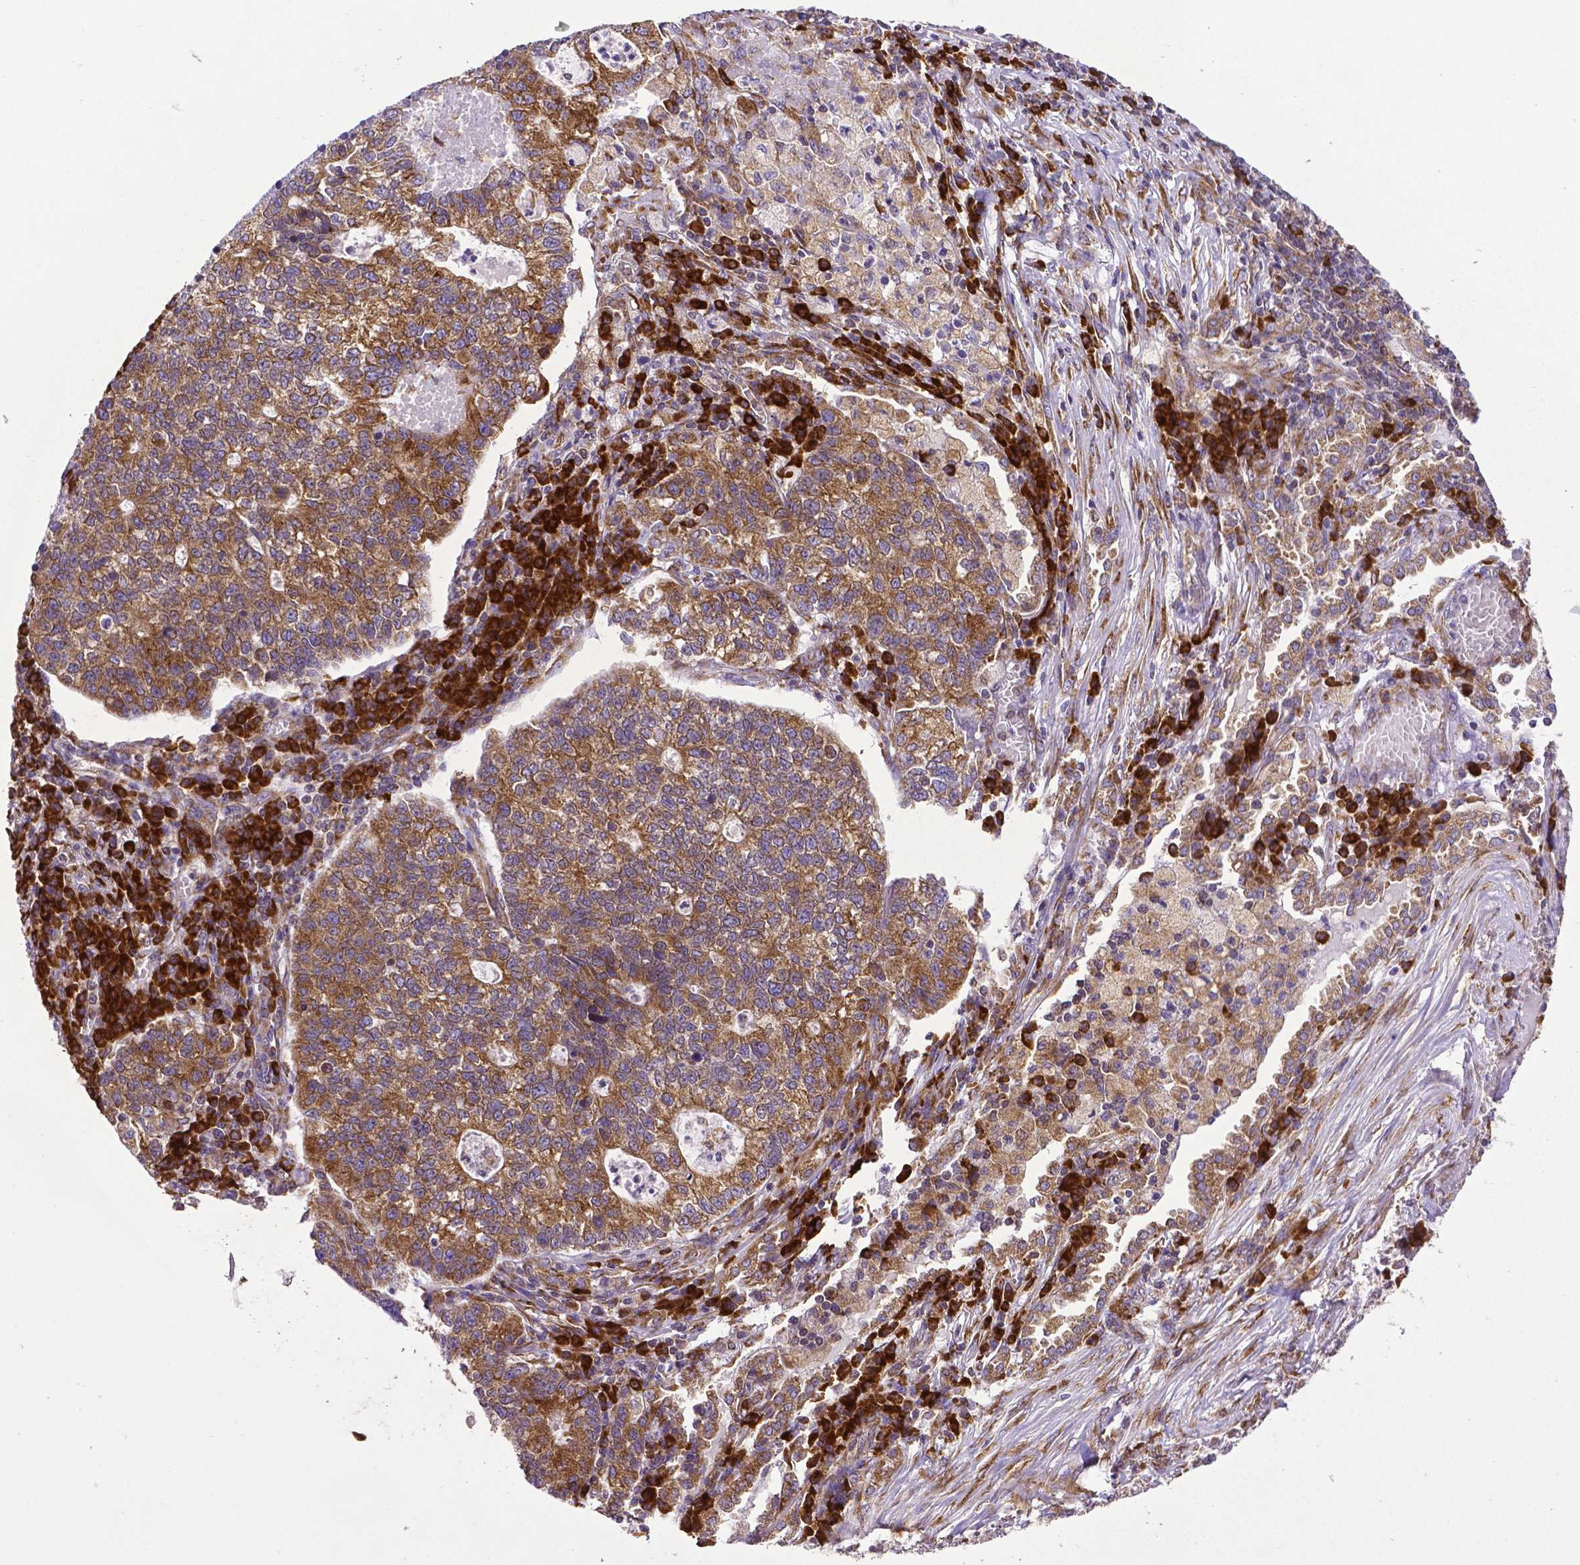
{"staining": {"intensity": "strong", "quantity": ">75%", "location": "cytoplasmic/membranous"}, "tissue": "lung cancer", "cell_type": "Tumor cells", "image_type": "cancer", "snomed": [{"axis": "morphology", "description": "Adenocarcinoma, NOS"}, {"axis": "topography", "description": "Lung"}], "caption": "Protein staining exhibits strong cytoplasmic/membranous expression in approximately >75% of tumor cells in lung cancer (adenocarcinoma). The protein is stained brown, and the nuclei are stained in blue (DAB (3,3'-diaminobenzidine) IHC with brightfield microscopy, high magnification).", "gene": "MTDH", "patient": {"sex": "male", "age": 57}}